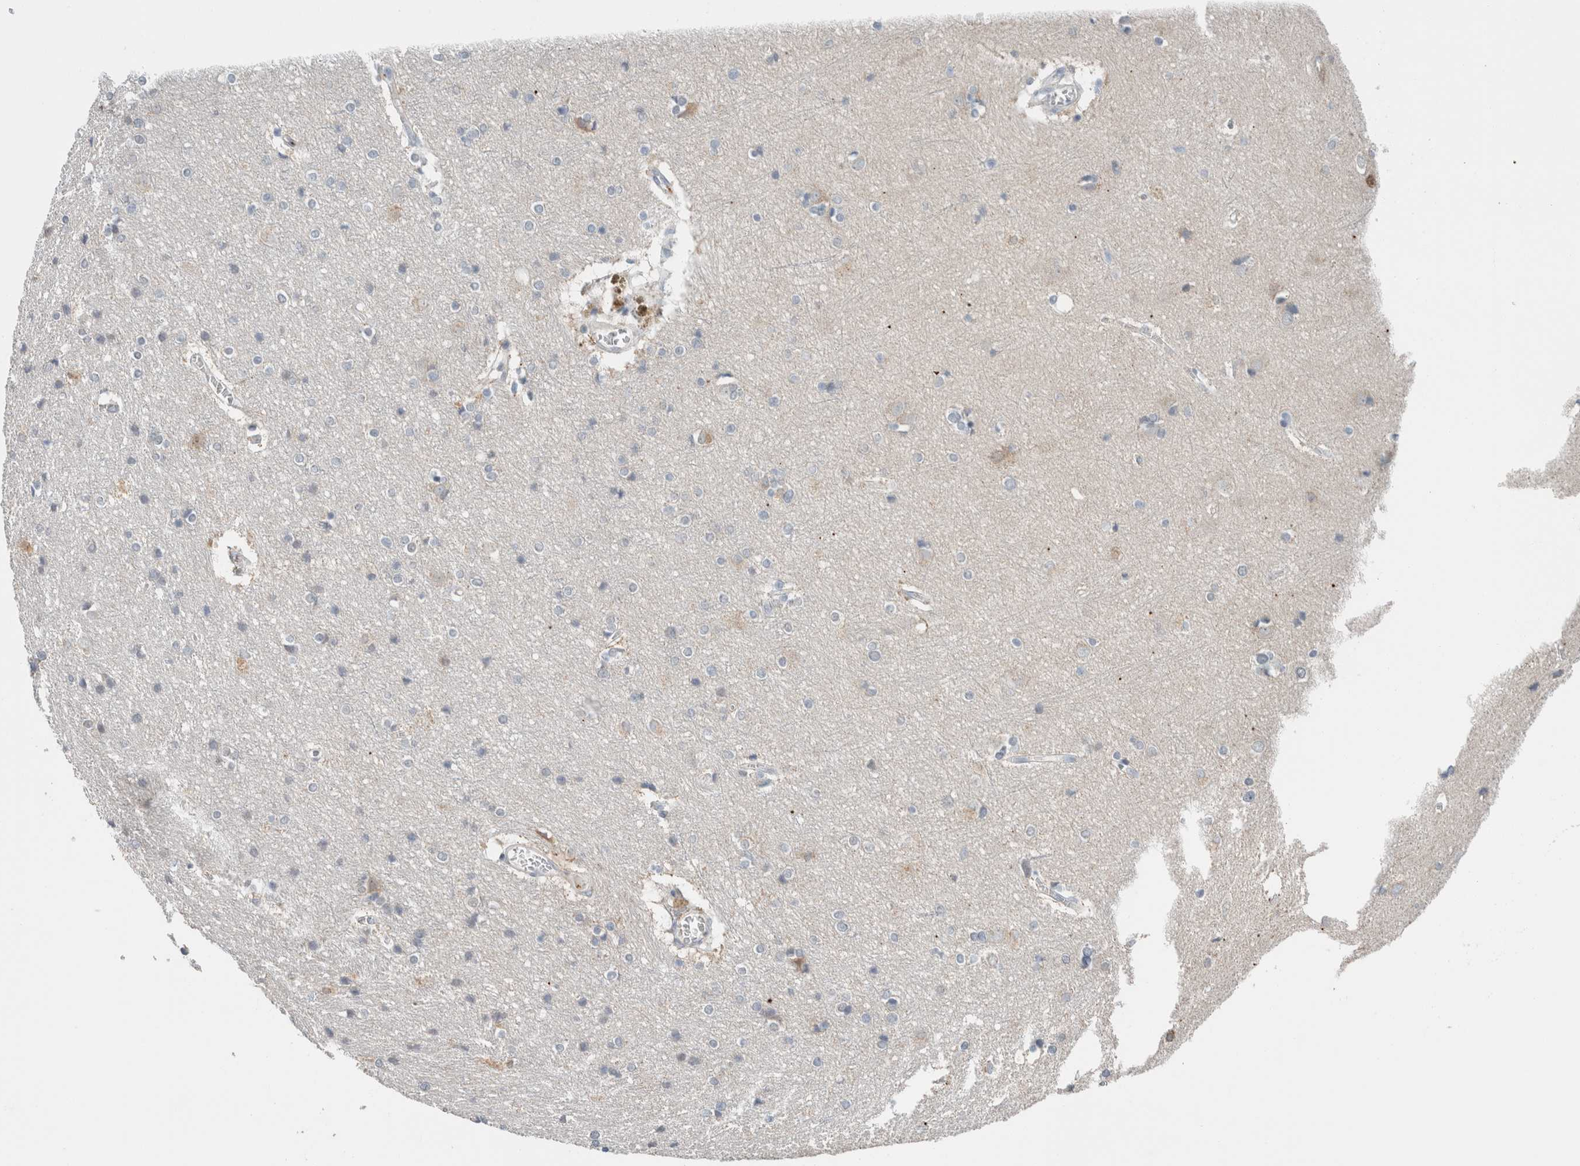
{"staining": {"intensity": "negative", "quantity": "none", "location": "none"}, "tissue": "cerebral cortex", "cell_type": "Endothelial cells", "image_type": "normal", "snomed": [{"axis": "morphology", "description": "Normal tissue, NOS"}, {"axis": "topography", "description": "Cerebral cortex"}], "caption": "High magnification brightfield microscopy of unremarkable cerebral cortex stained with DAB (brown) and counterstained with hematoxylin (blue): endothelial cells show no significant positivity. The staining was performed using DAB (3,3'-diaminobenzidine) to visualize the protein expression in brown, while the nuclei were stained in blue with hematoxylin (Magnification: 20x).", "gene": "CRAT", "patient": {"sex": "male", "age": 54}}